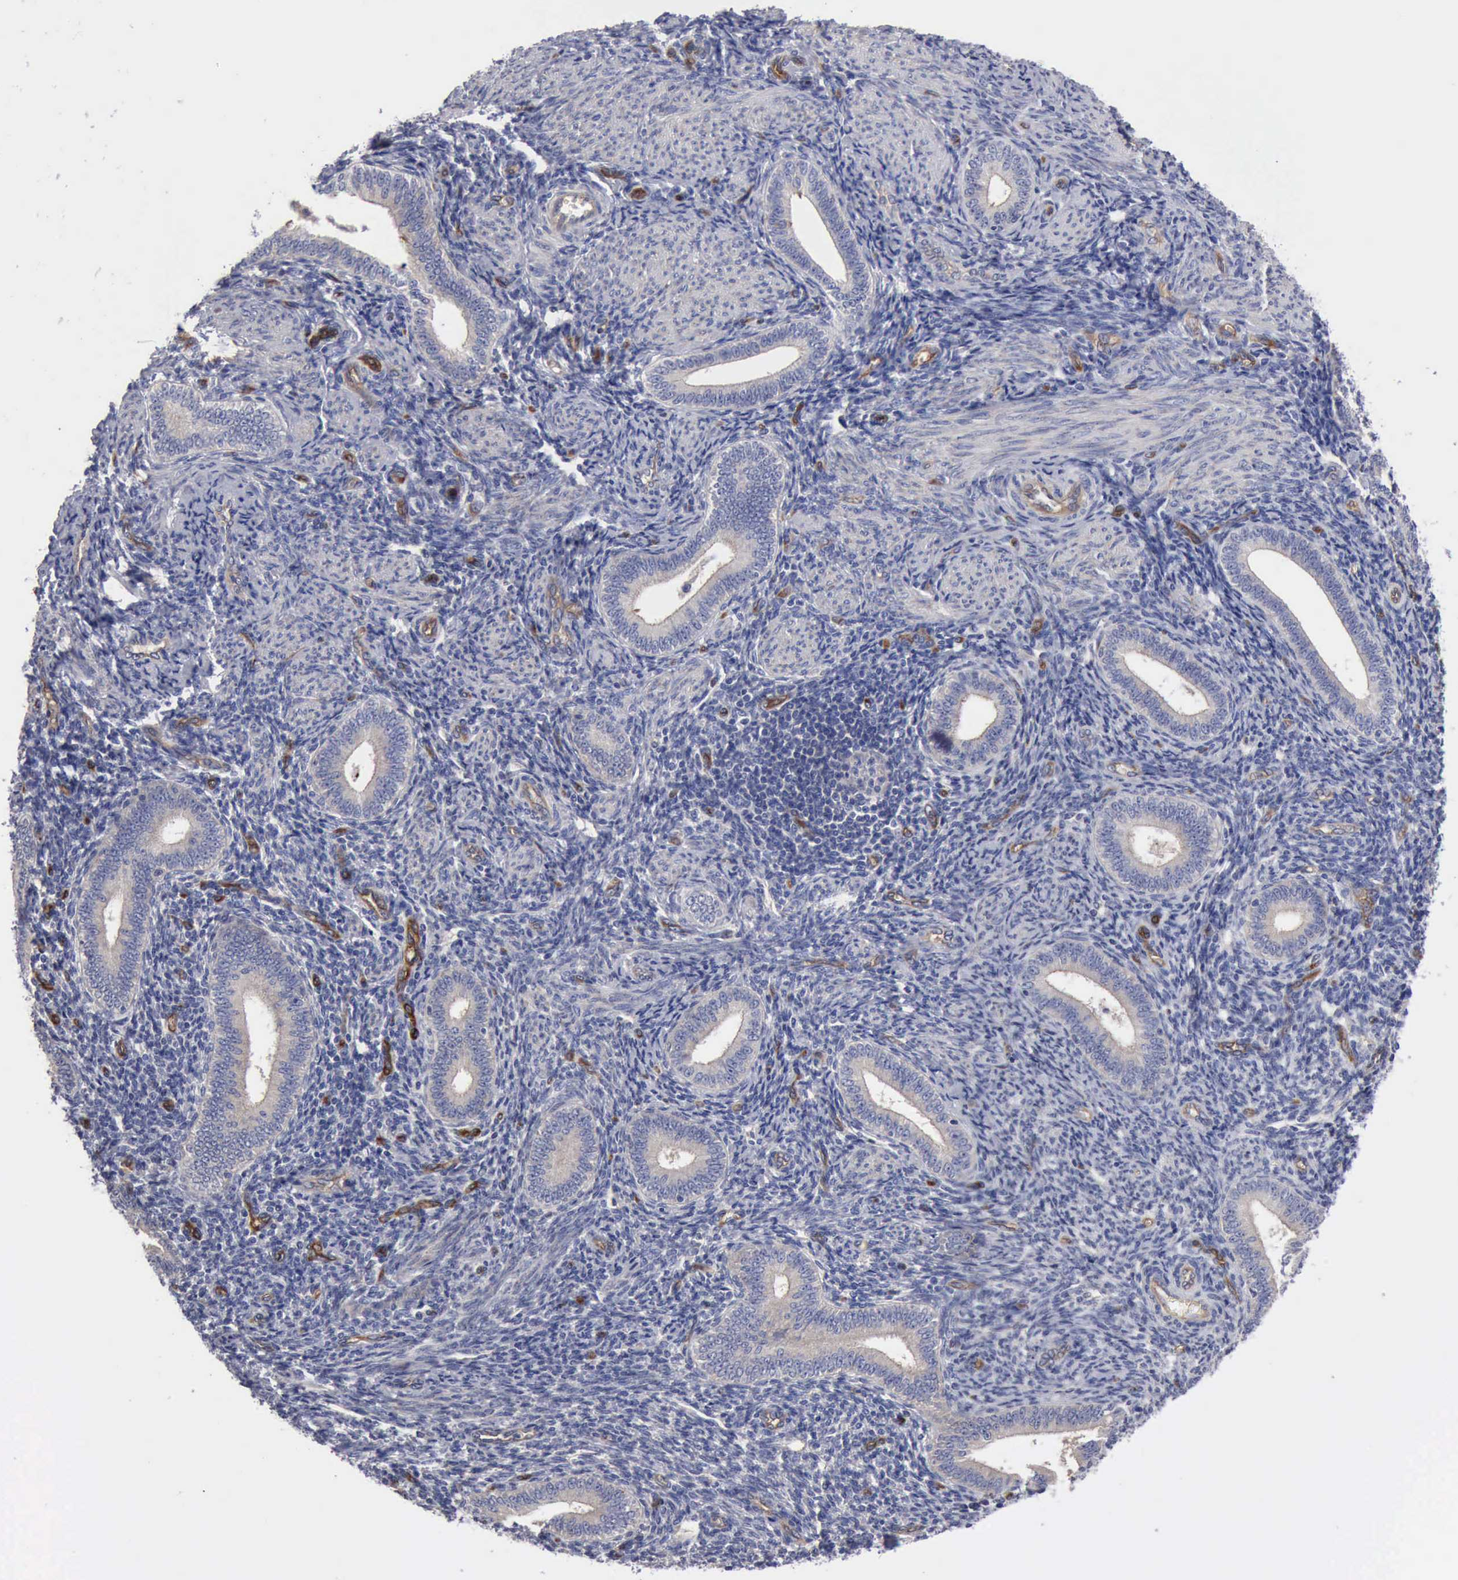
{"staining": {"intensity": "weak", "quantity": "<25%", "location": "cytoplasmic/membranous"}, "tissue": "endometrium", "cell_type": "Cells in endometrial stroma", "image_type": "normal", "snomed": [{"axis": "morphology", "description": "Normal tissue, NOS"}, {"axis": "topography", "description": "Endometrium"}], "caption": "An immunohistochemistry image of normal endometrium is shown. There is no staining in cells in endometrial stroma of endometrium. (Stains: DAB (3,3'-diaminobenzidine) IHC with hematoxylin counter stain, Microscopy: brightfield microscopy at high magnification).", "gene": "RDX", "patient": {"sex": "female", "age": 35}}